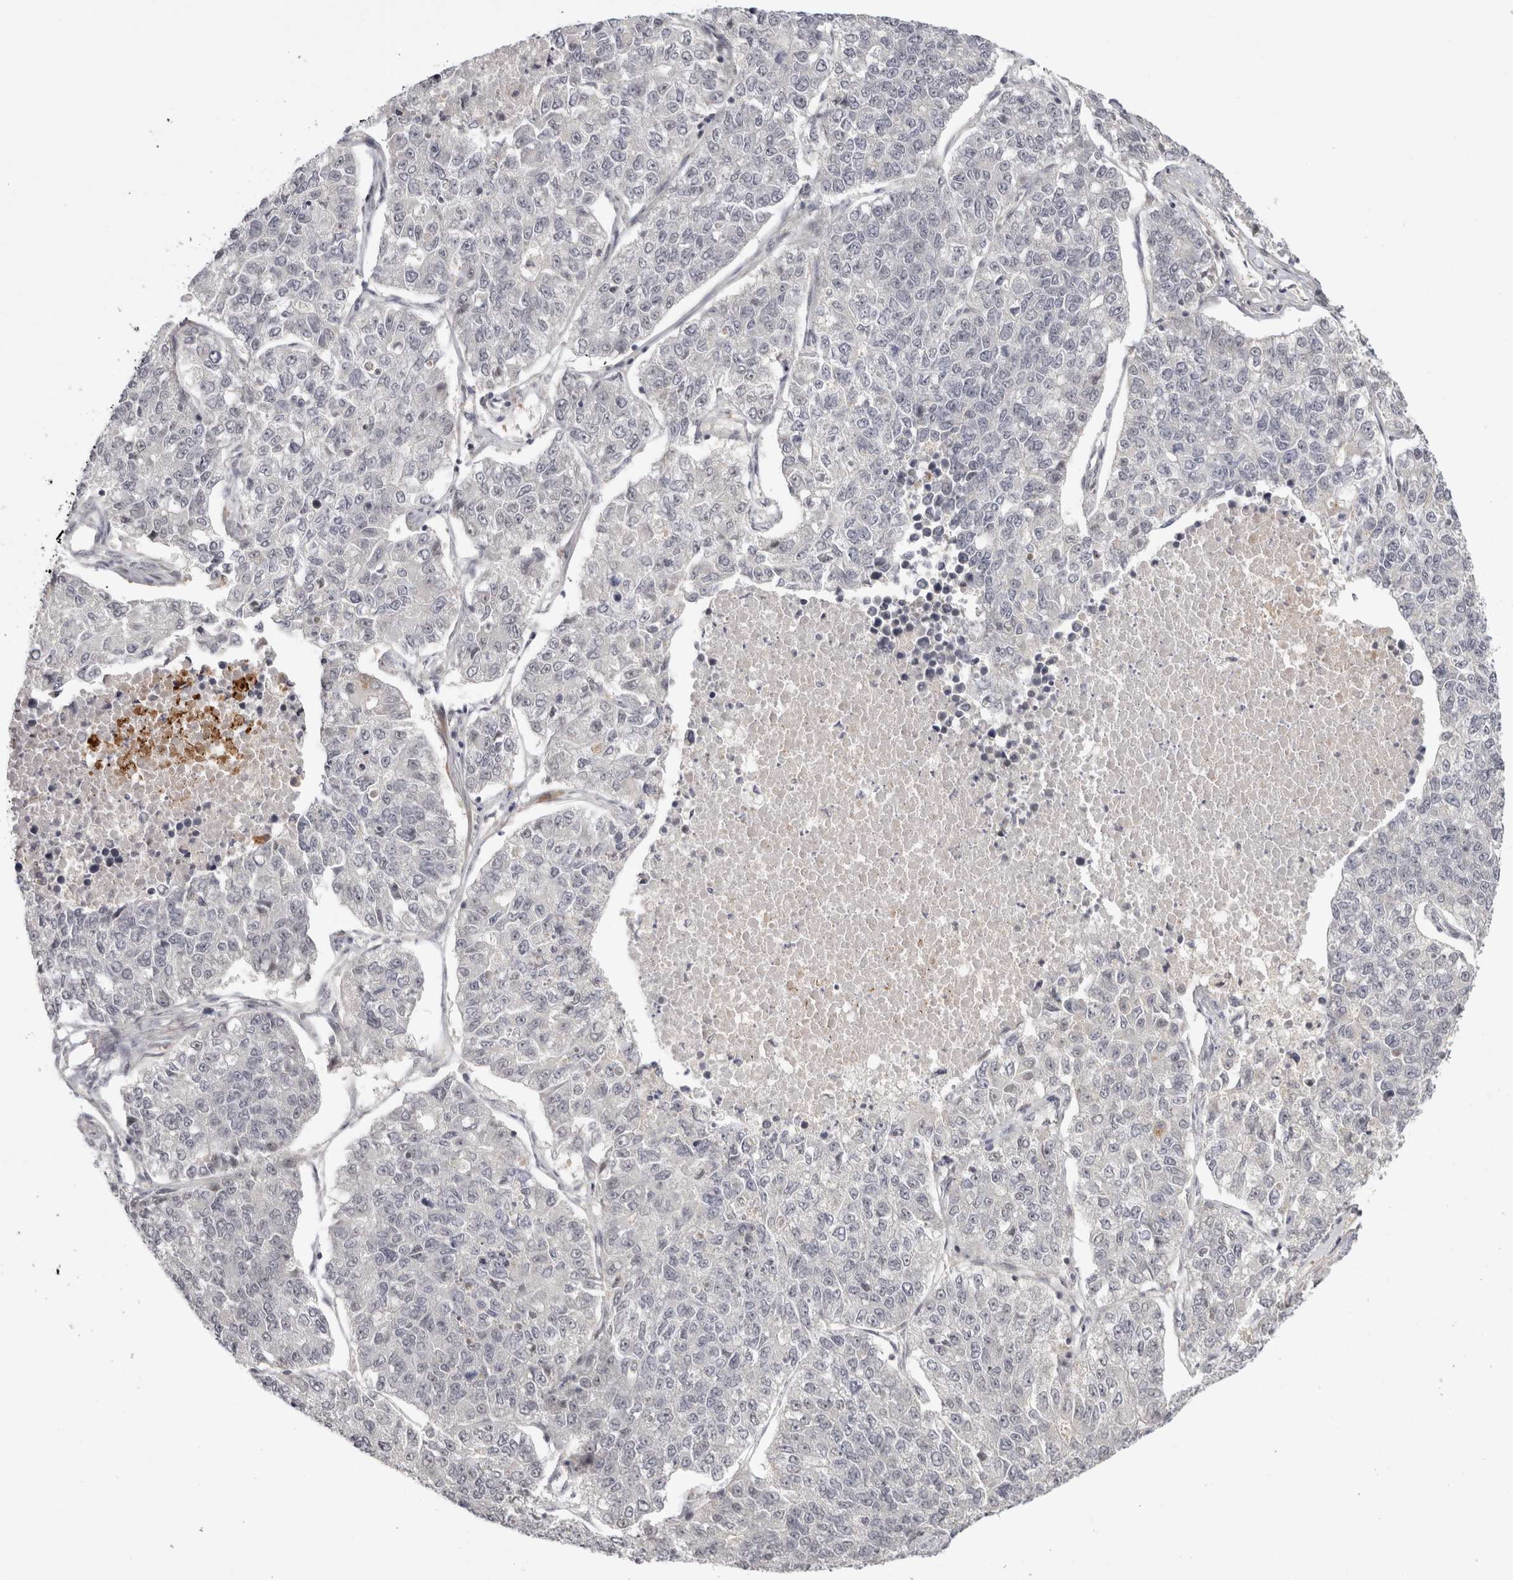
{"staining": {"intensity": "negative", "quantity": "none", "location": "none"}, "tissue": "lung cancer", "cell_type": "Tumor cells", "image_type": "cancer", "snomed": [{"axis": "morphology", "description": "Adenocarcinoma, NOS"}, {"axis": "topography", "description": "Lung"}], "caption": "High magnification brightfield microscopy of adenocarcinoma (lung) stained with DAB (brown) and counterstained with hematoxylin (blue): tumor cells show no significant expression.", "gene": "ZNF318", "patient": {"sex": "male", "age": 49}}